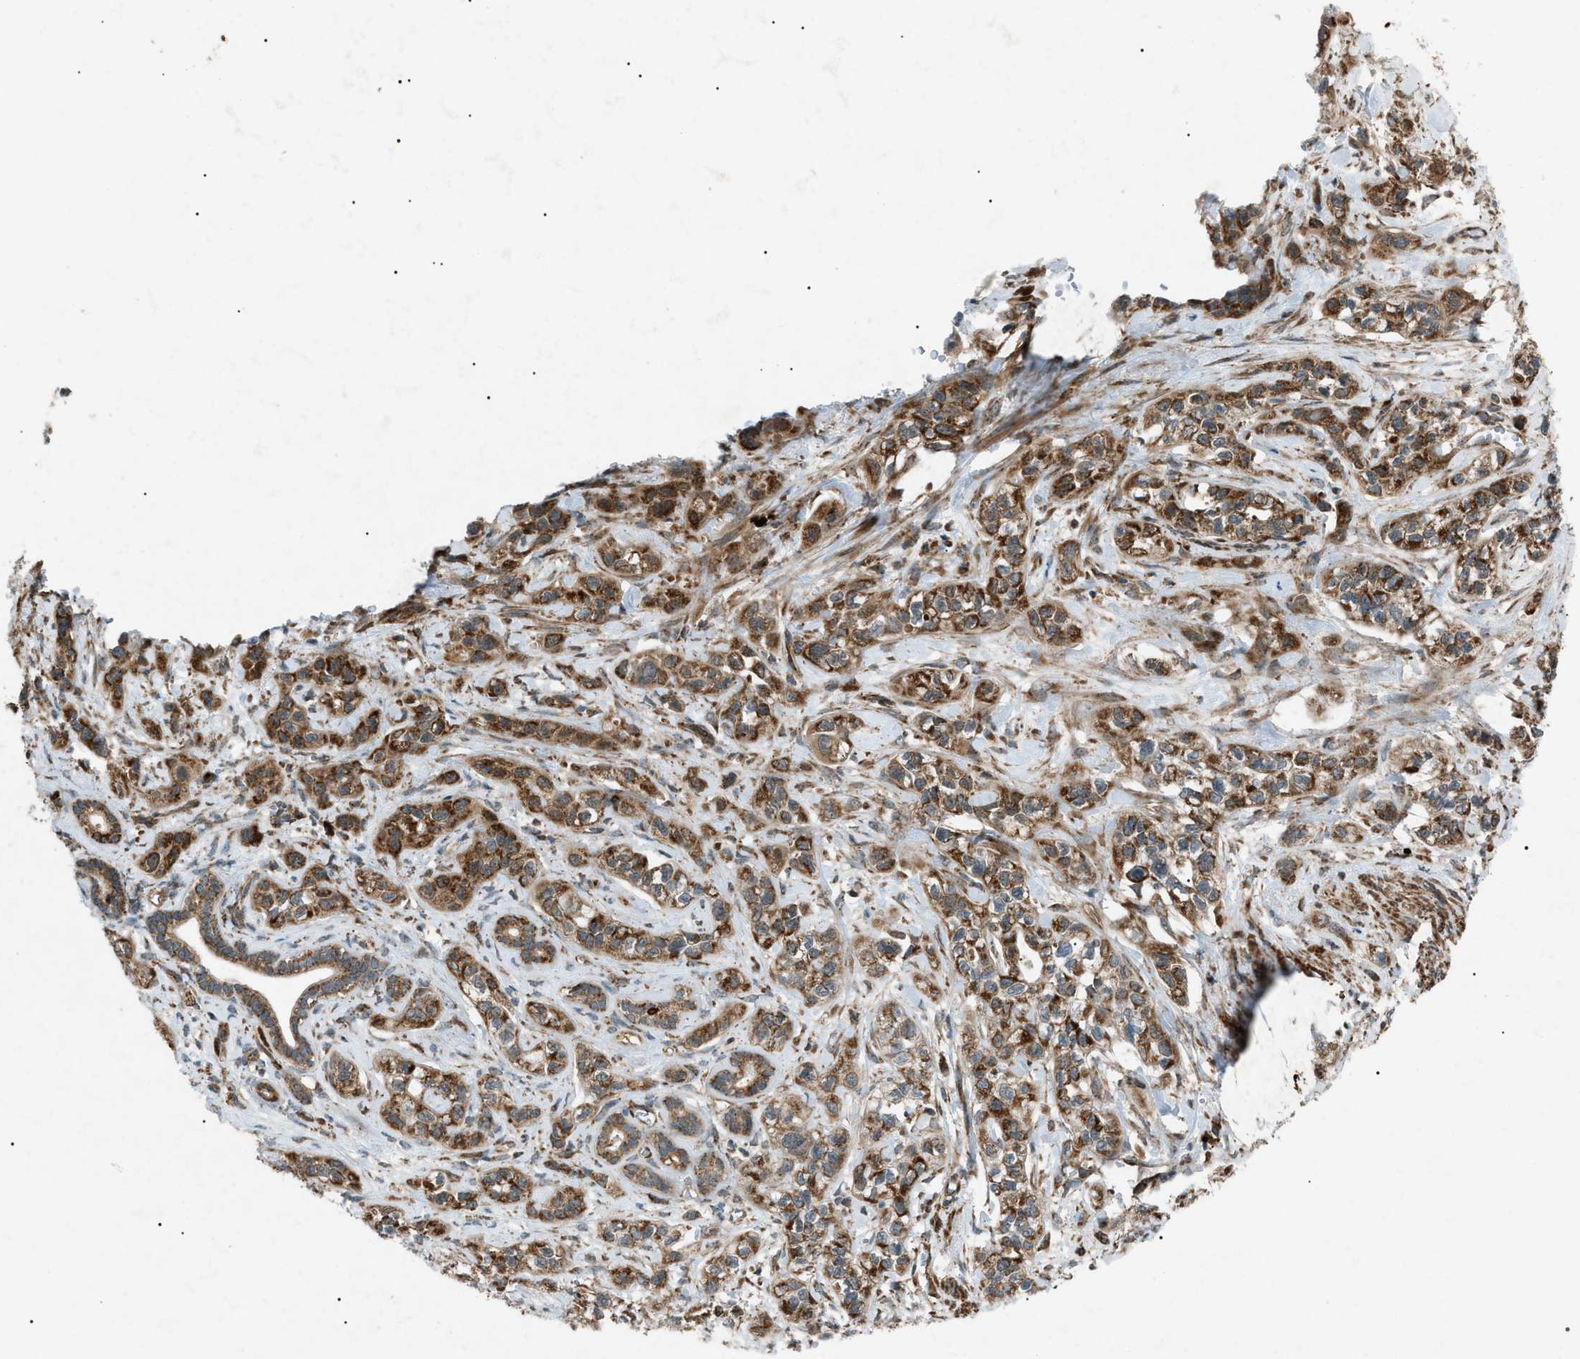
{"staining": {"intensity": "moderate", "quantity": ">75%", "location": "cytoplasmic/membranous"}, "tissue": "pancreatic cancer", "cell_type": "Tumor cells", "image_type": "cancer", "snomed": [{"axis": "morphology", "description": "Adenocarcinoma, NOS"}, {"axis": "topography", "description": "Pancreas"}], "caption": "Immunohistochemistry micrograph of pancreatic cancer (adenocarcinoma) stained for a protein (brown), which exhibits medium levels of moderate cytoplasmic/membranous expression in about >75% of tumor cells.", "gene": "C1GALT1C1", "patient": {"sex": "male", "age": 74}}